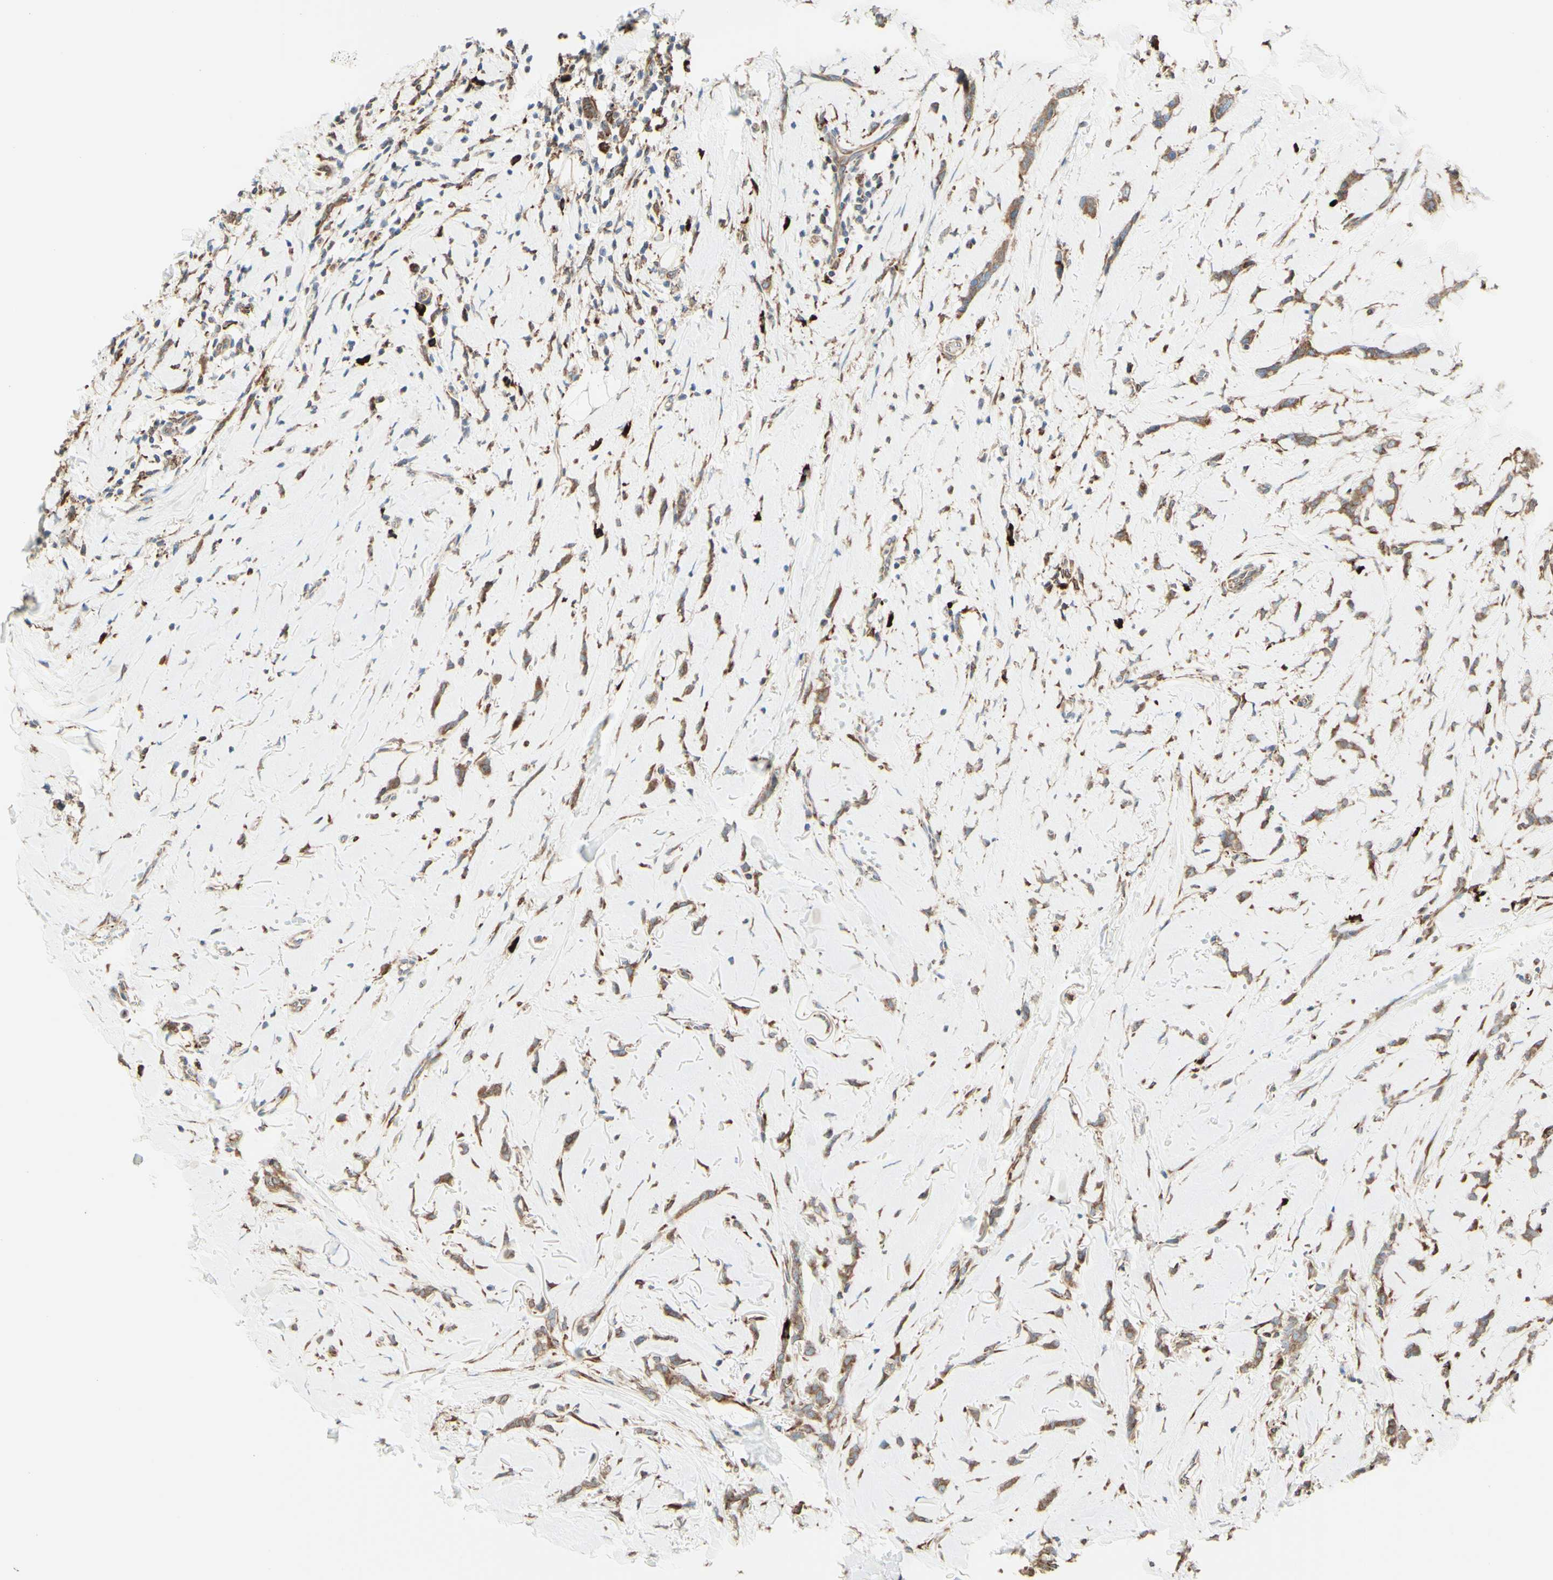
{"staining": {"intensity": "moderate", "quantity": ">75%", "location": "cytoplasmic/membranous"}, "tissue": "breast cancer", "cell_type": "Tumor cells", "image_type": "cancer", "snomed": [{"axis": "morphology", "description": "Lobular carcinoma"}, {"axis": "topography", "description": "Skin"}, {"axis": "topography", "description": "Breast"}], "caption": "IHC (DAB) staining of human breast cancer (lobular carcinoma) displays moderate cytoplasmic/membranous protein expression in approximately >75% of tumor cells.", "gene": "DNAJB11", "patient": {"sex": "female", "age": 46}}